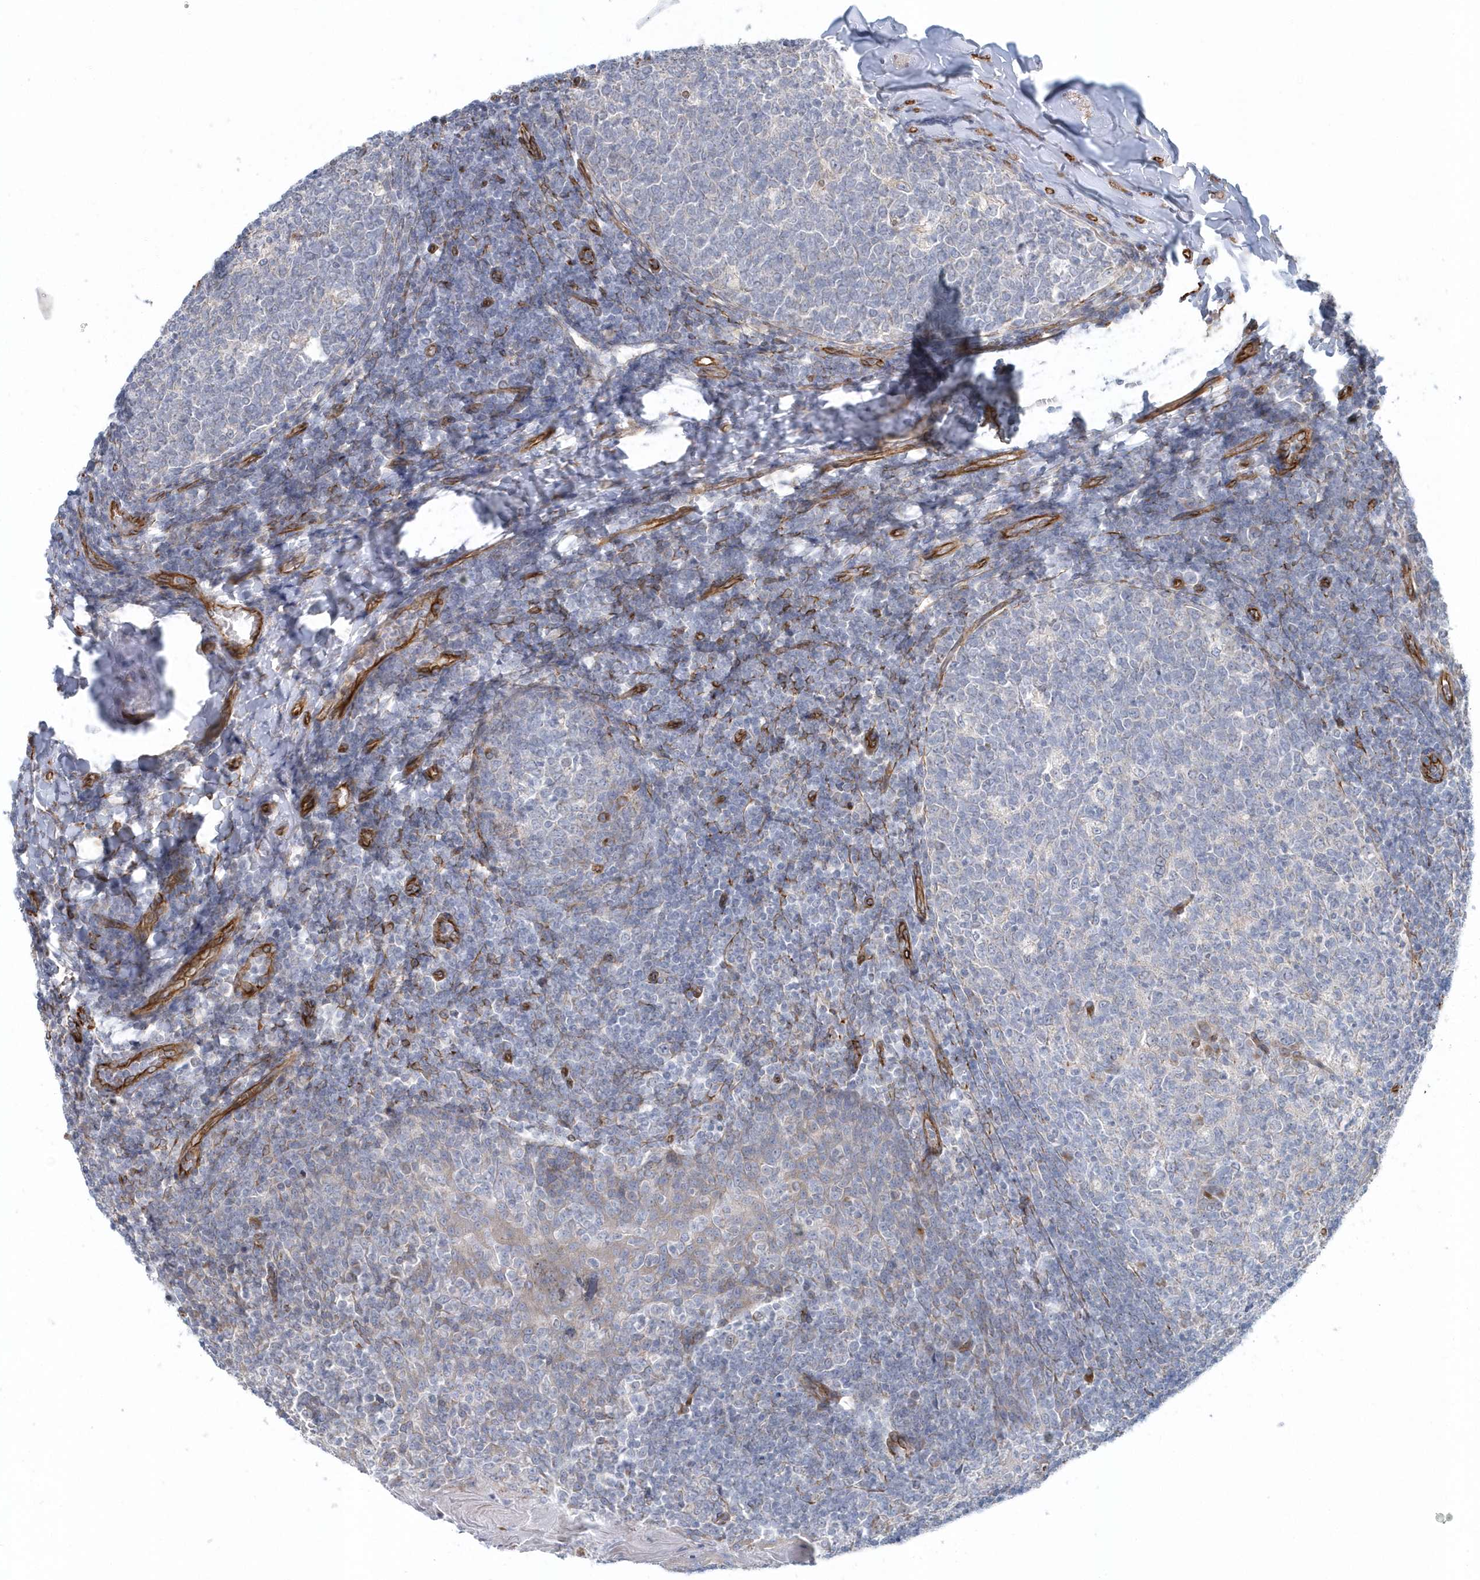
{"staining": {"intensity": "negative", "quantity": "none", "location": "none"}, "tissue": "tonsil", "cell_type": "Germinal center cells", "image_type": "normal", "snomed": [{"axis": "morphology", "description": "Normal tissue, NOS"}, {"axis": "topography", "description": "Tonsil"}], "caption": "Germinal center cells show no significant expression in unremarkable tonsil. (DAB (3,3'-diaminobenzidine) IHC, high magnification).", "gene": "GPR152", "patient": {"sex": "female", "age": 19}}